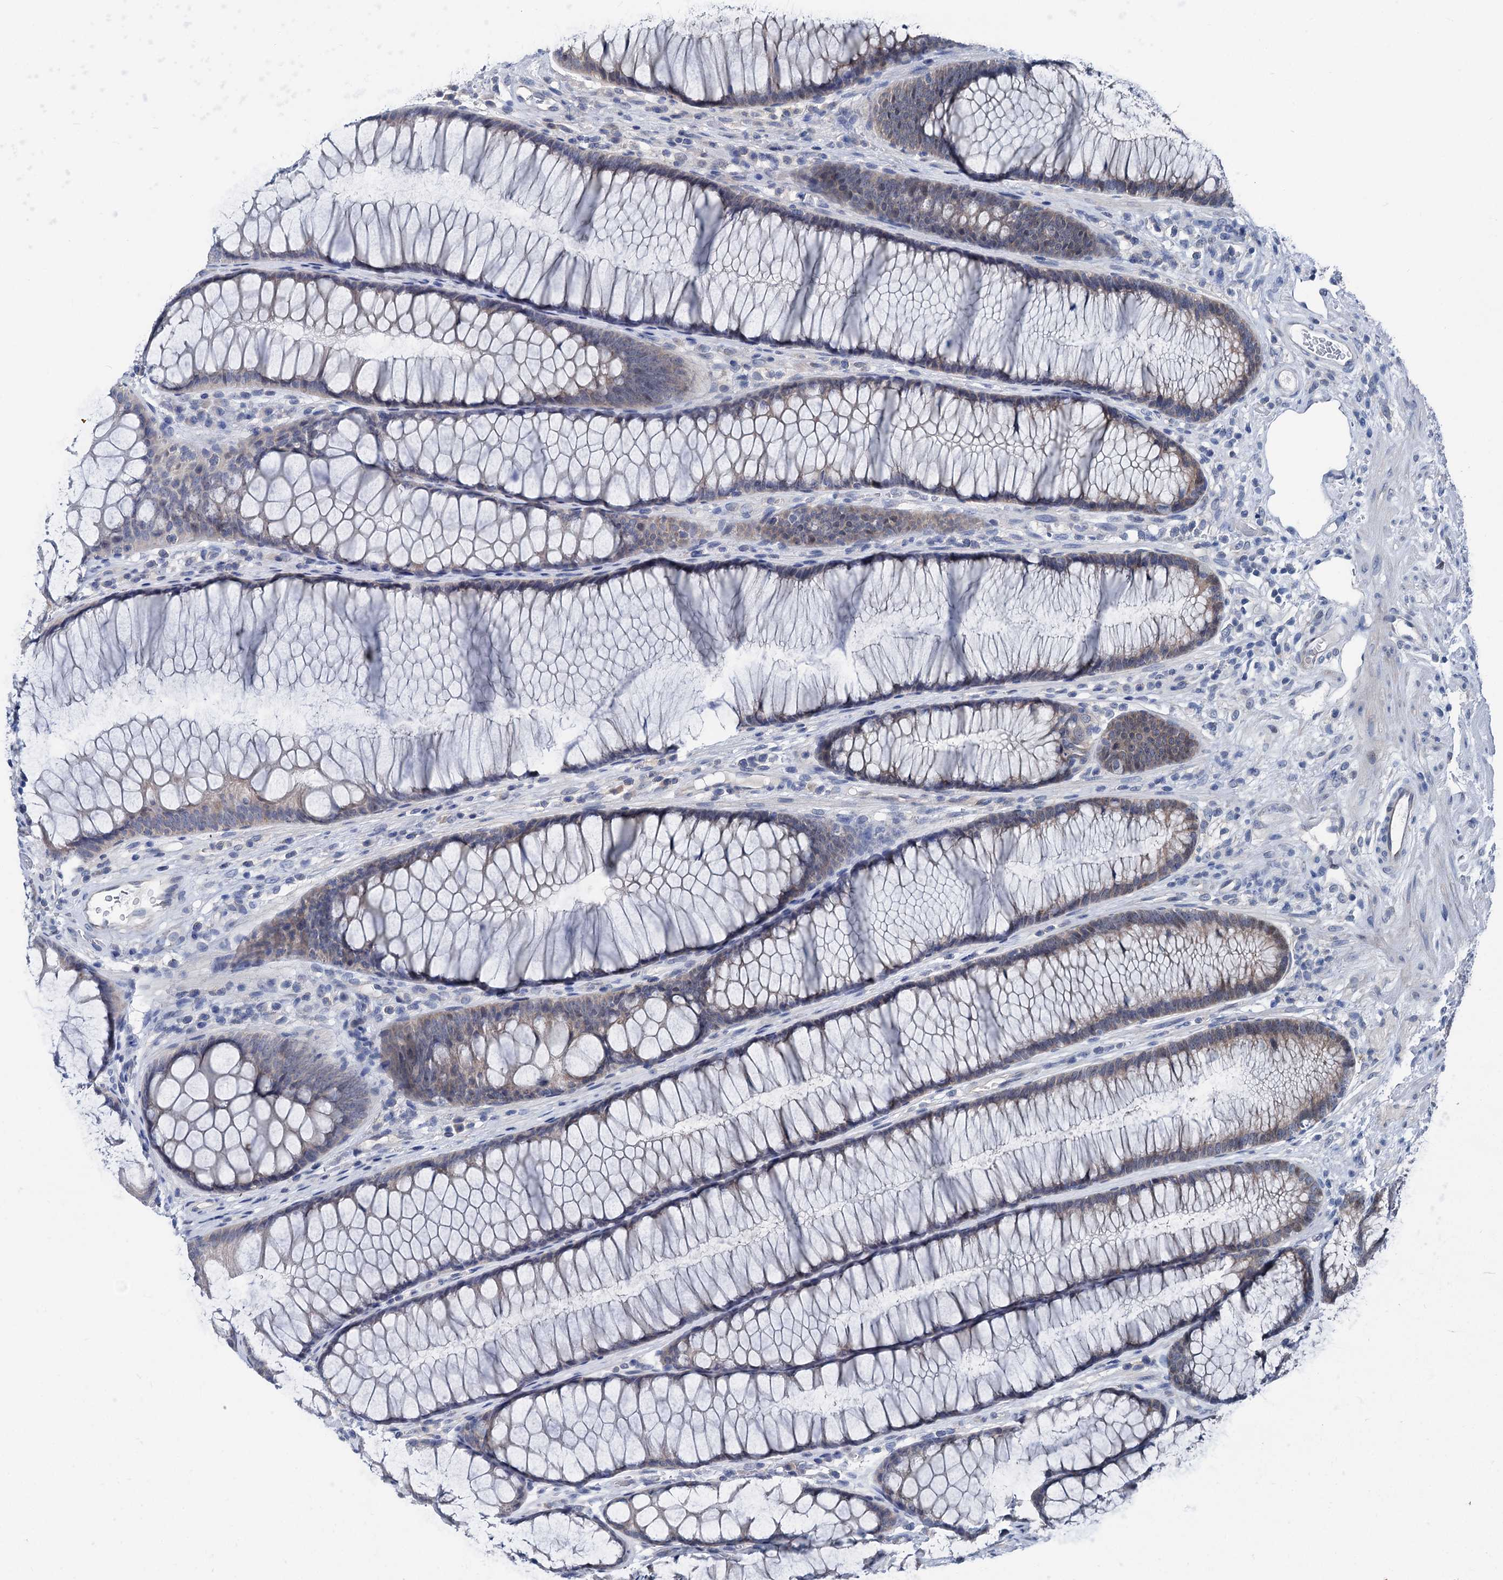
{"staining": {"intensity": "weak", "quantity": "25%-75%", "location": "cytoplasmic/membranous"}, "tissue": "colon", "cell_type": "Endothelial cells", "image_type": "normal", "snomed": [{"axis": "morphology", "description": "Normal tissue, NOS"}, {"axis": "topography", "description": "Colon"}], "caption": "IHC histopathology image of unremarkable colon: colon stained using immunohistochemistry exhibits low levels of weak protein expression localized specifically in the cytoplasmic/membranous of endothelial cells, appearing as a cytoplasmic/membranous brown color.", "gene": "GLO1", "patient": {"sex": "female", "age": 82}}